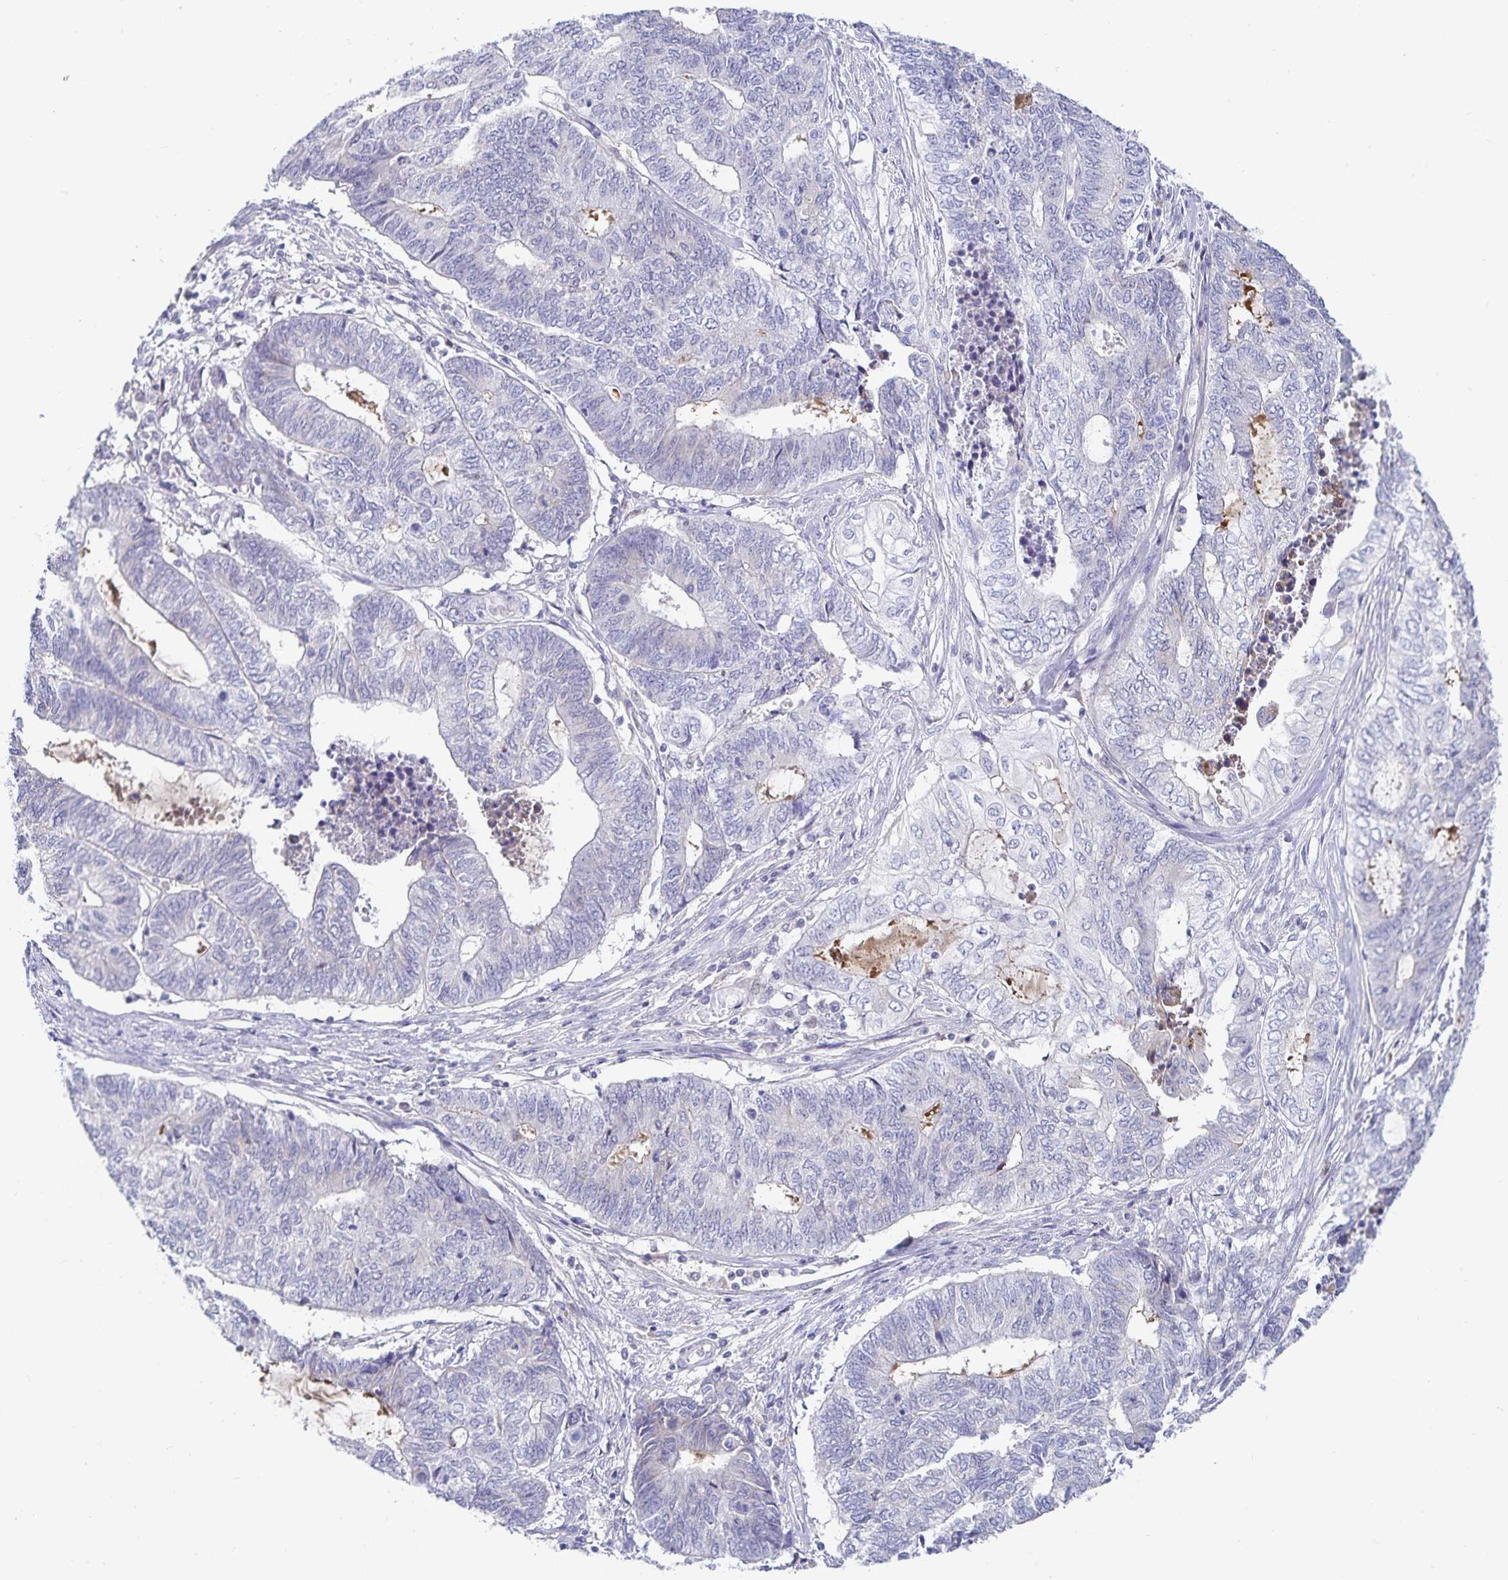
{"staining": {"intensity": "negative", "quantity": "none", "location": "none"}, "tissue": "endometrial cancer", "cell_type": "Tumor cells", "image_type": "cancer", "snomed": [{"axis": "morphology", "description": "Adenocarcinoma, NOS"}, {"axis": "topography", "description": "Uterus"}, {"axis": "topography", "description": "Endometrium"}], "caption": "Immunohistochemical staining of endometrial cancer (adenocarcinoma) exhibits no significant positivity in tumor cells. (DAB immunohistochemistry (IHC) with hematoxylin counter stain).", "gene": "PKHD1", "patient": {"sex": "female", "age": 70}}